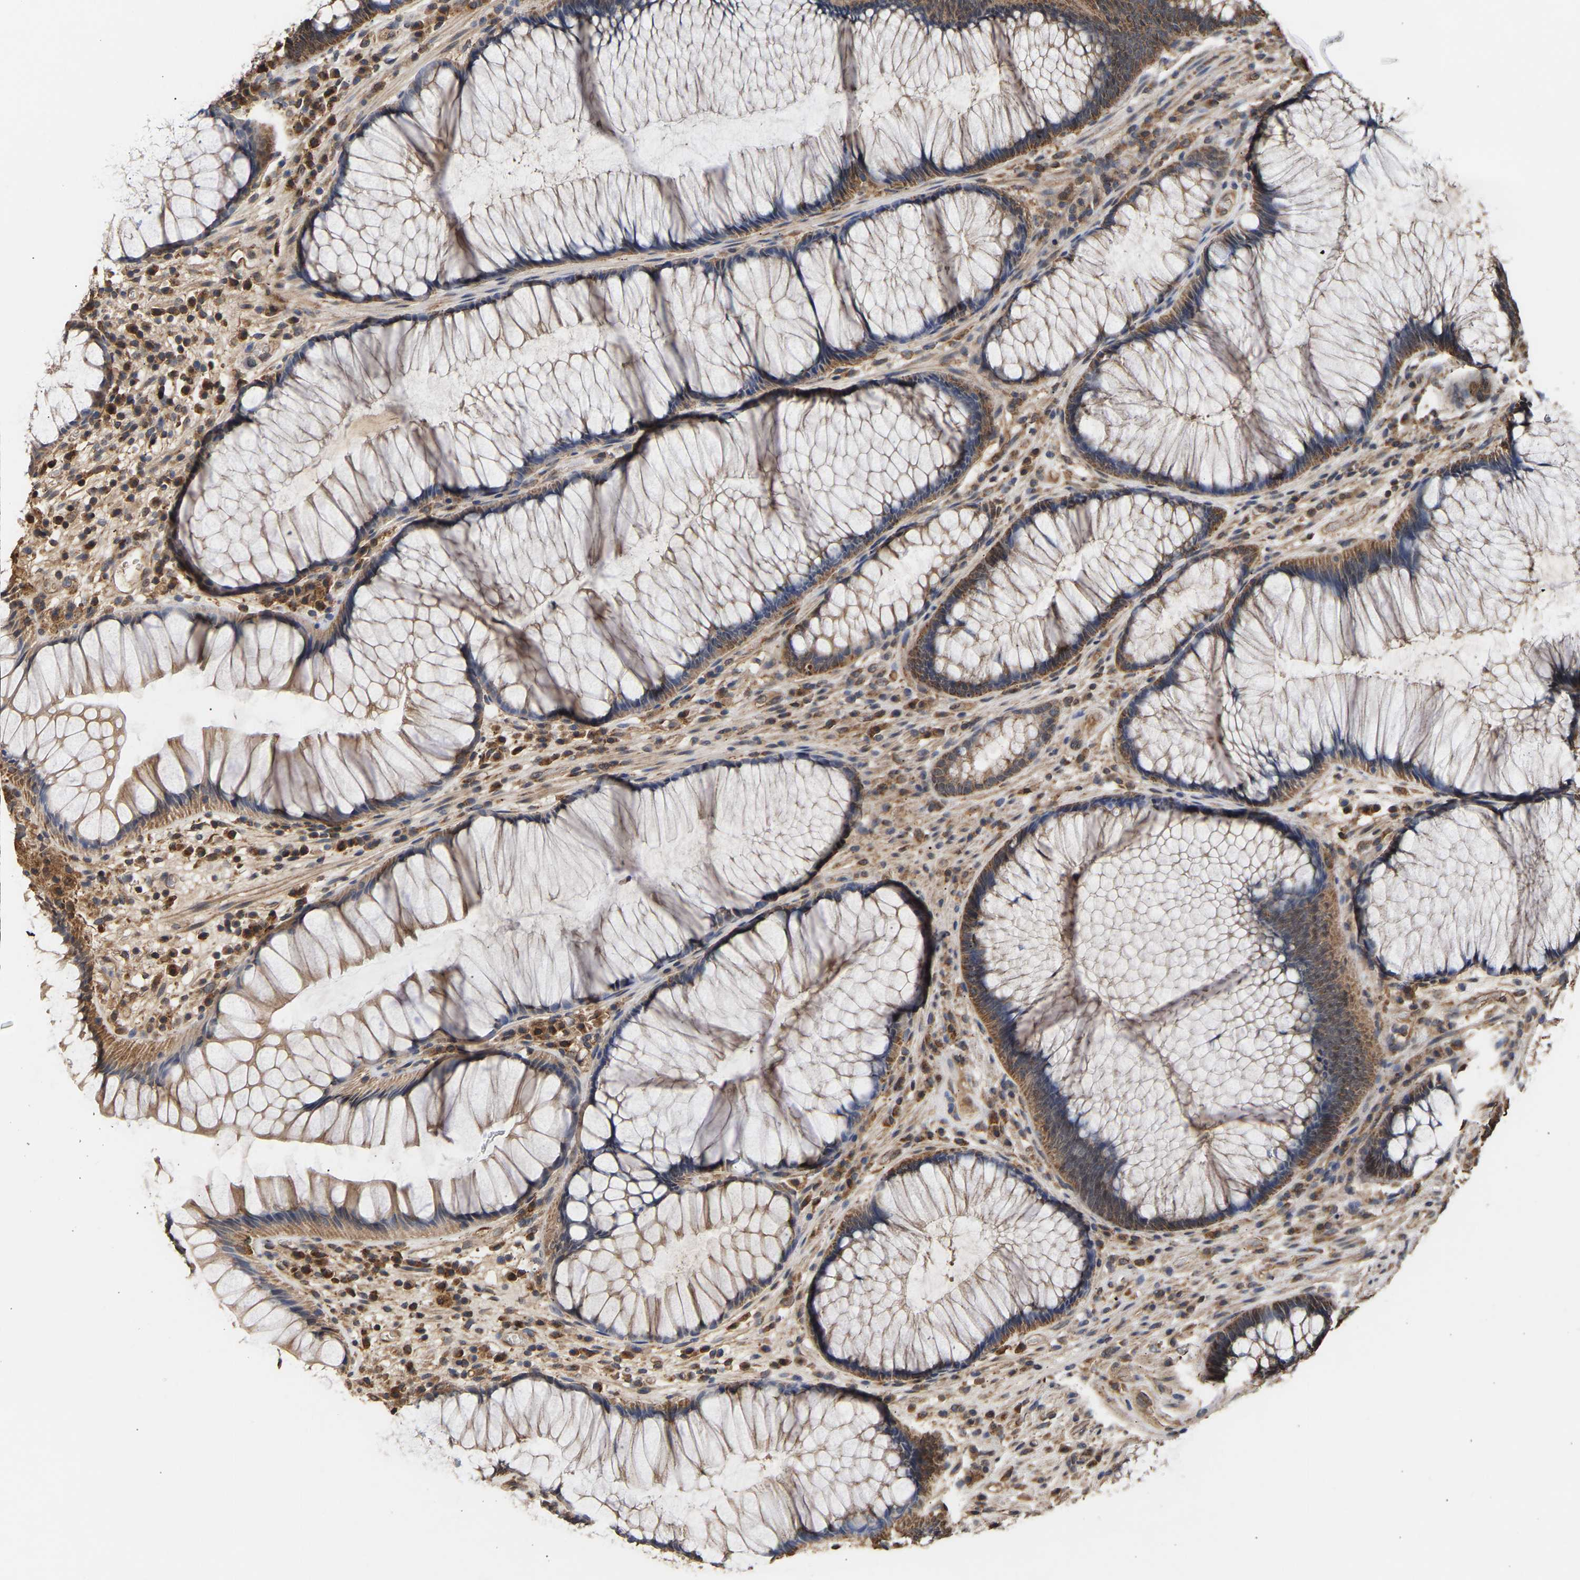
{"staining": {"intensity": "moderate", "quantity": ">75%", "location": "cytoplasmic/membranous"}, "tissue": "rectum", "cell_type": "Glandular cells", "image_type": "normal", "snomed": [{"axis": "morphology", "description": "Normal tissue, NOS"}, {"axis": "topography", "description": "Rectum"}], "caption": "Immunohistochemistry (IHC) staining of normal rectum, which reveals medium levels of moderate cytoplasmic/membranous expression in approximately >75% of glandular cells indicating moderate cytoplasmic/membranous protein staining. The staining was performed using DAB (3,3'-diaminobenzidine) (brown) for protein detection and nuclei were counterstained in hematoxylin (blue).", "gene": "ZNF26", "patient": {"sex": "male", "age": 51}}